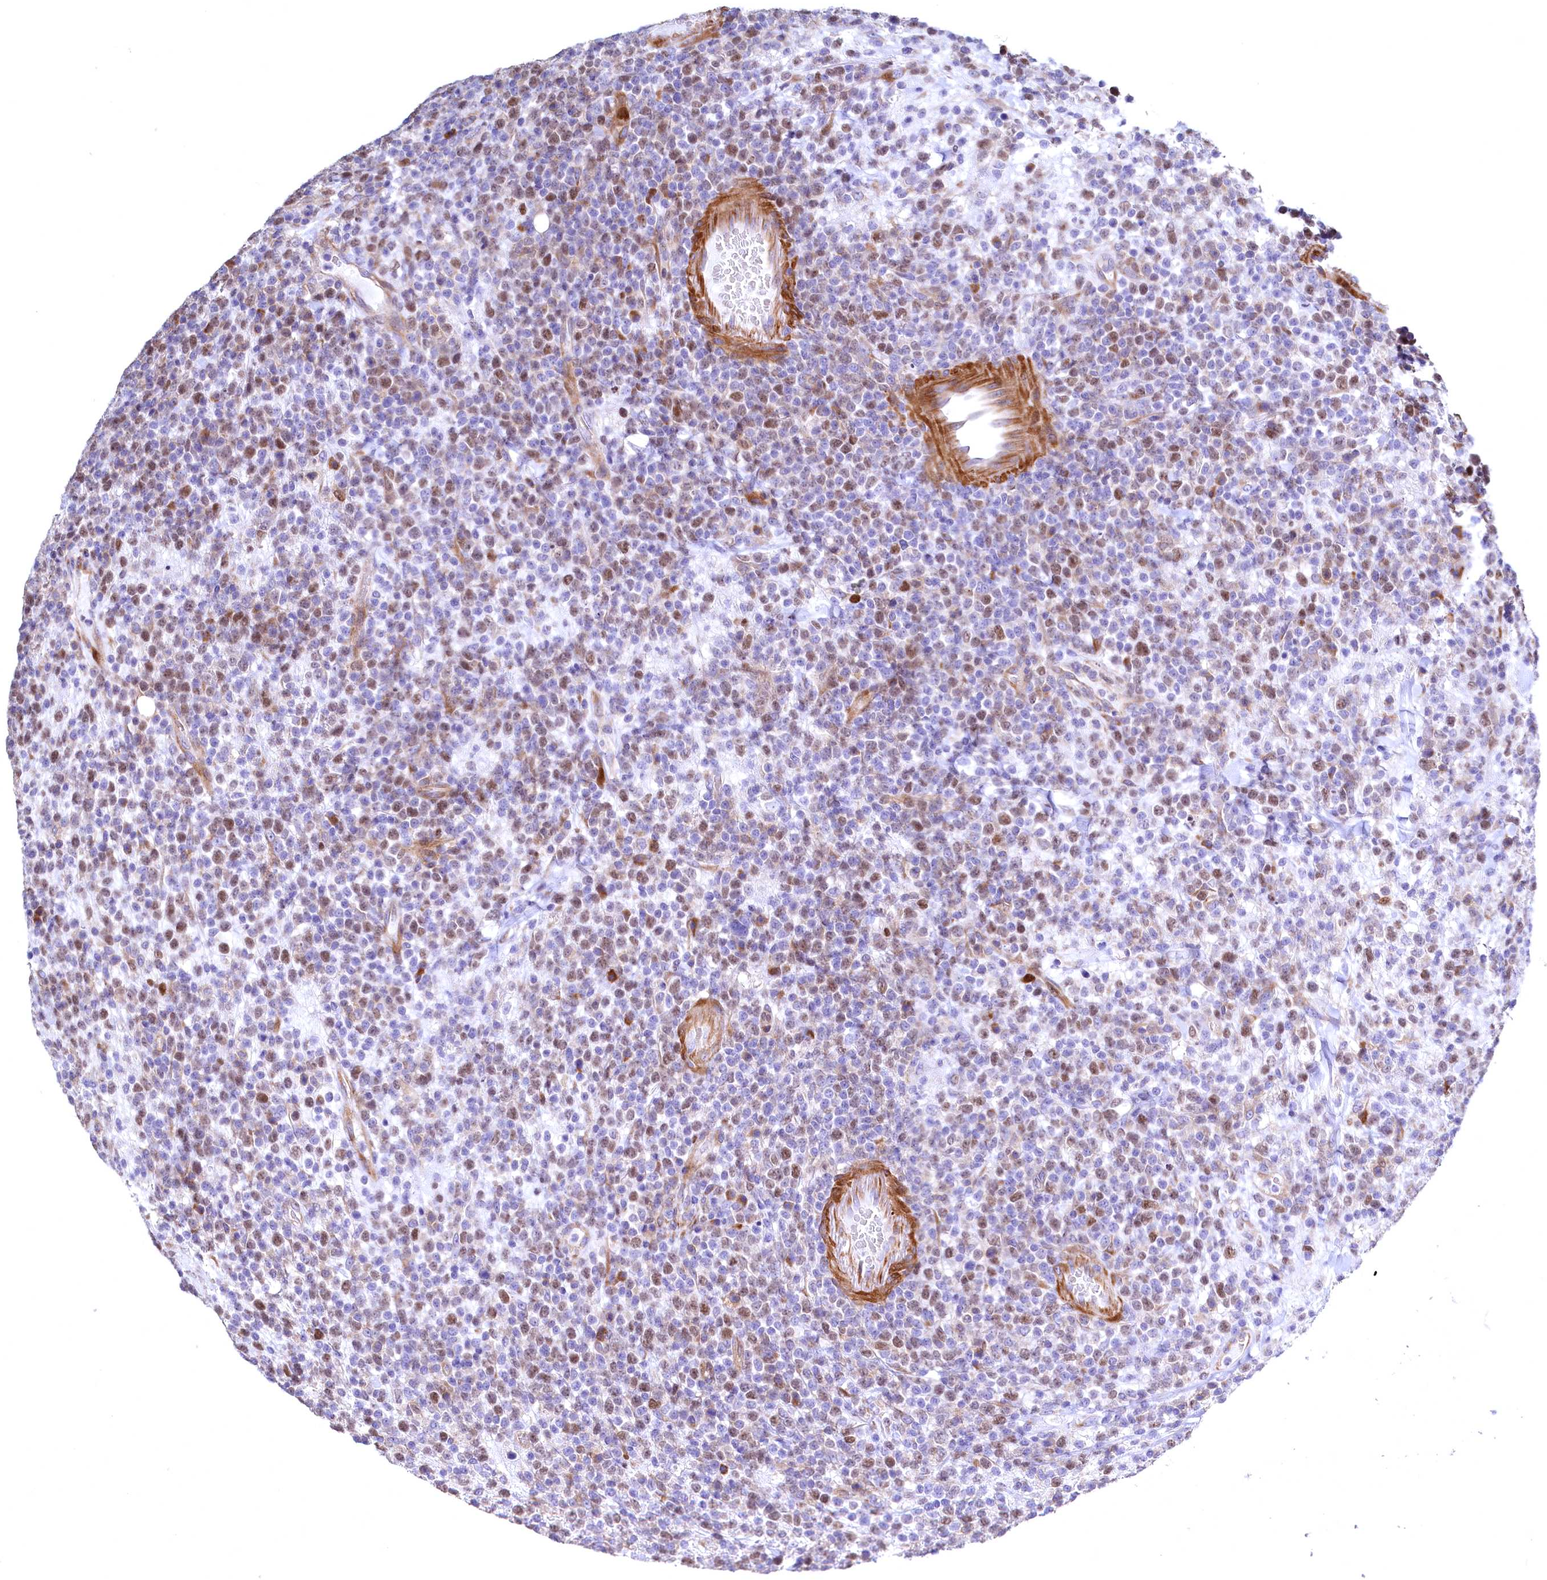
{"staining": {"intensity": "moderate", "quantity": "25%-75%", "location": "nuclear"}, "tissue": "lymphoma", "cell_type": "Tumor cells", "image_type": "cancer", "snomed": [{"axis": "morphology", "description": "Malignant lymphoma, non-Hodgkin's type, High grade"}, {"axis": "topography", "description": "Colon"}], "caption": "Brown immunohistochemical staining in lymphoma exhibits moderate nuclear expression in about 25%-75% of tumor cells.", "gene": "WNT8A", "patient": {"sex": "female", "age": 53}}